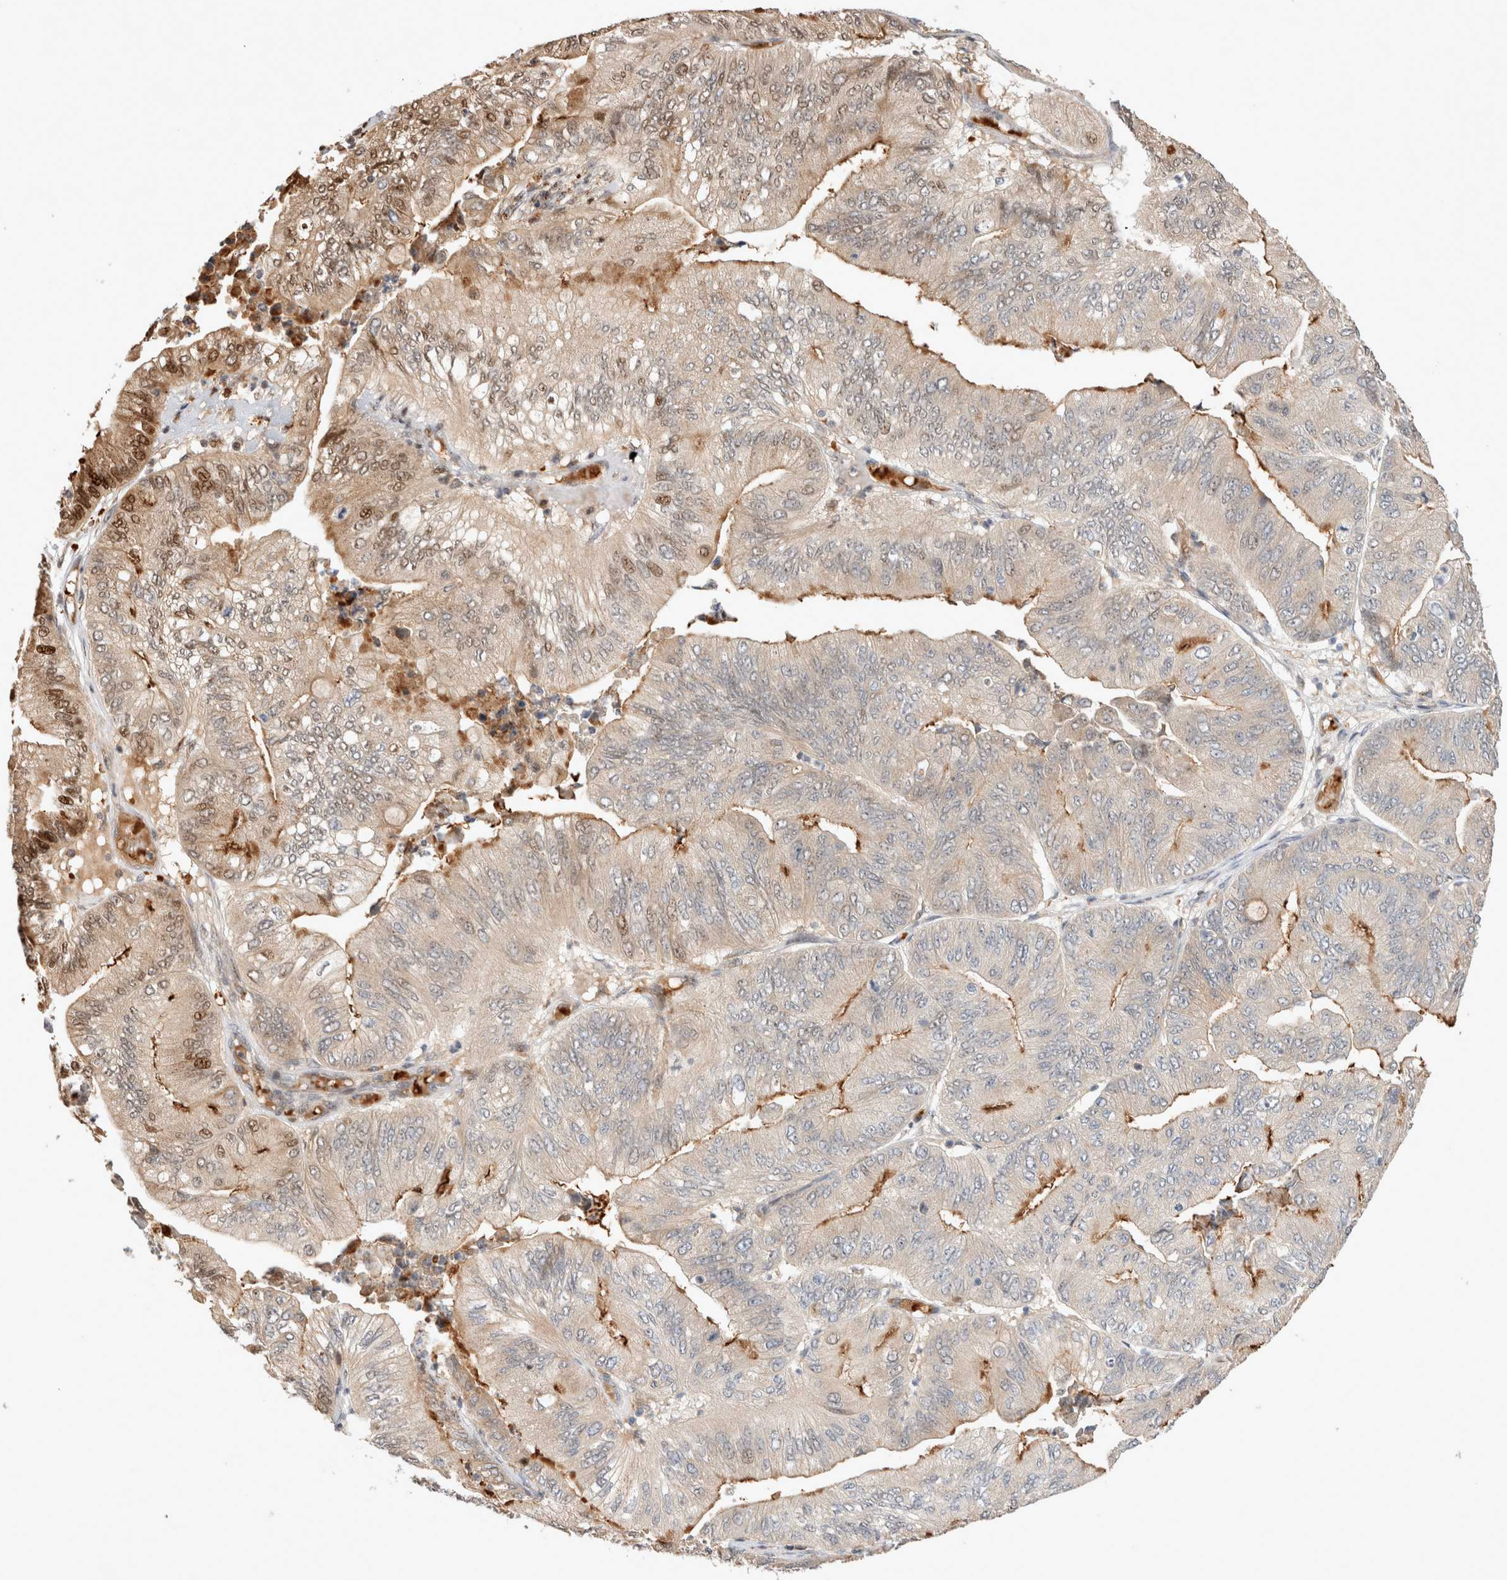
{"staining": {"intensity": "moderate", "quantity": "25%-75%", "location": "cytoplasmic/membranous,nuclear"}, "tissue": "ovarian cancer", "cell_type": "Tumor cells", "image_type": "cancer", "snomed": [{"axis": "morphology", "description": "Cystadenocarcinoma, mucinous, NOS"}, {"axis": "topography", "description": "Ovary"}], "caption": "A high-resolution histopathology image shows IHC staining of mucinous cystadenocarcinoma (ovarian), which shows moderate cytoplasmic/membranous and nuclear positivity in approximately 25%-75% of tumor cells.", "gene": "OTUD6B", "patient": {"sex": "female", "age": 61}}